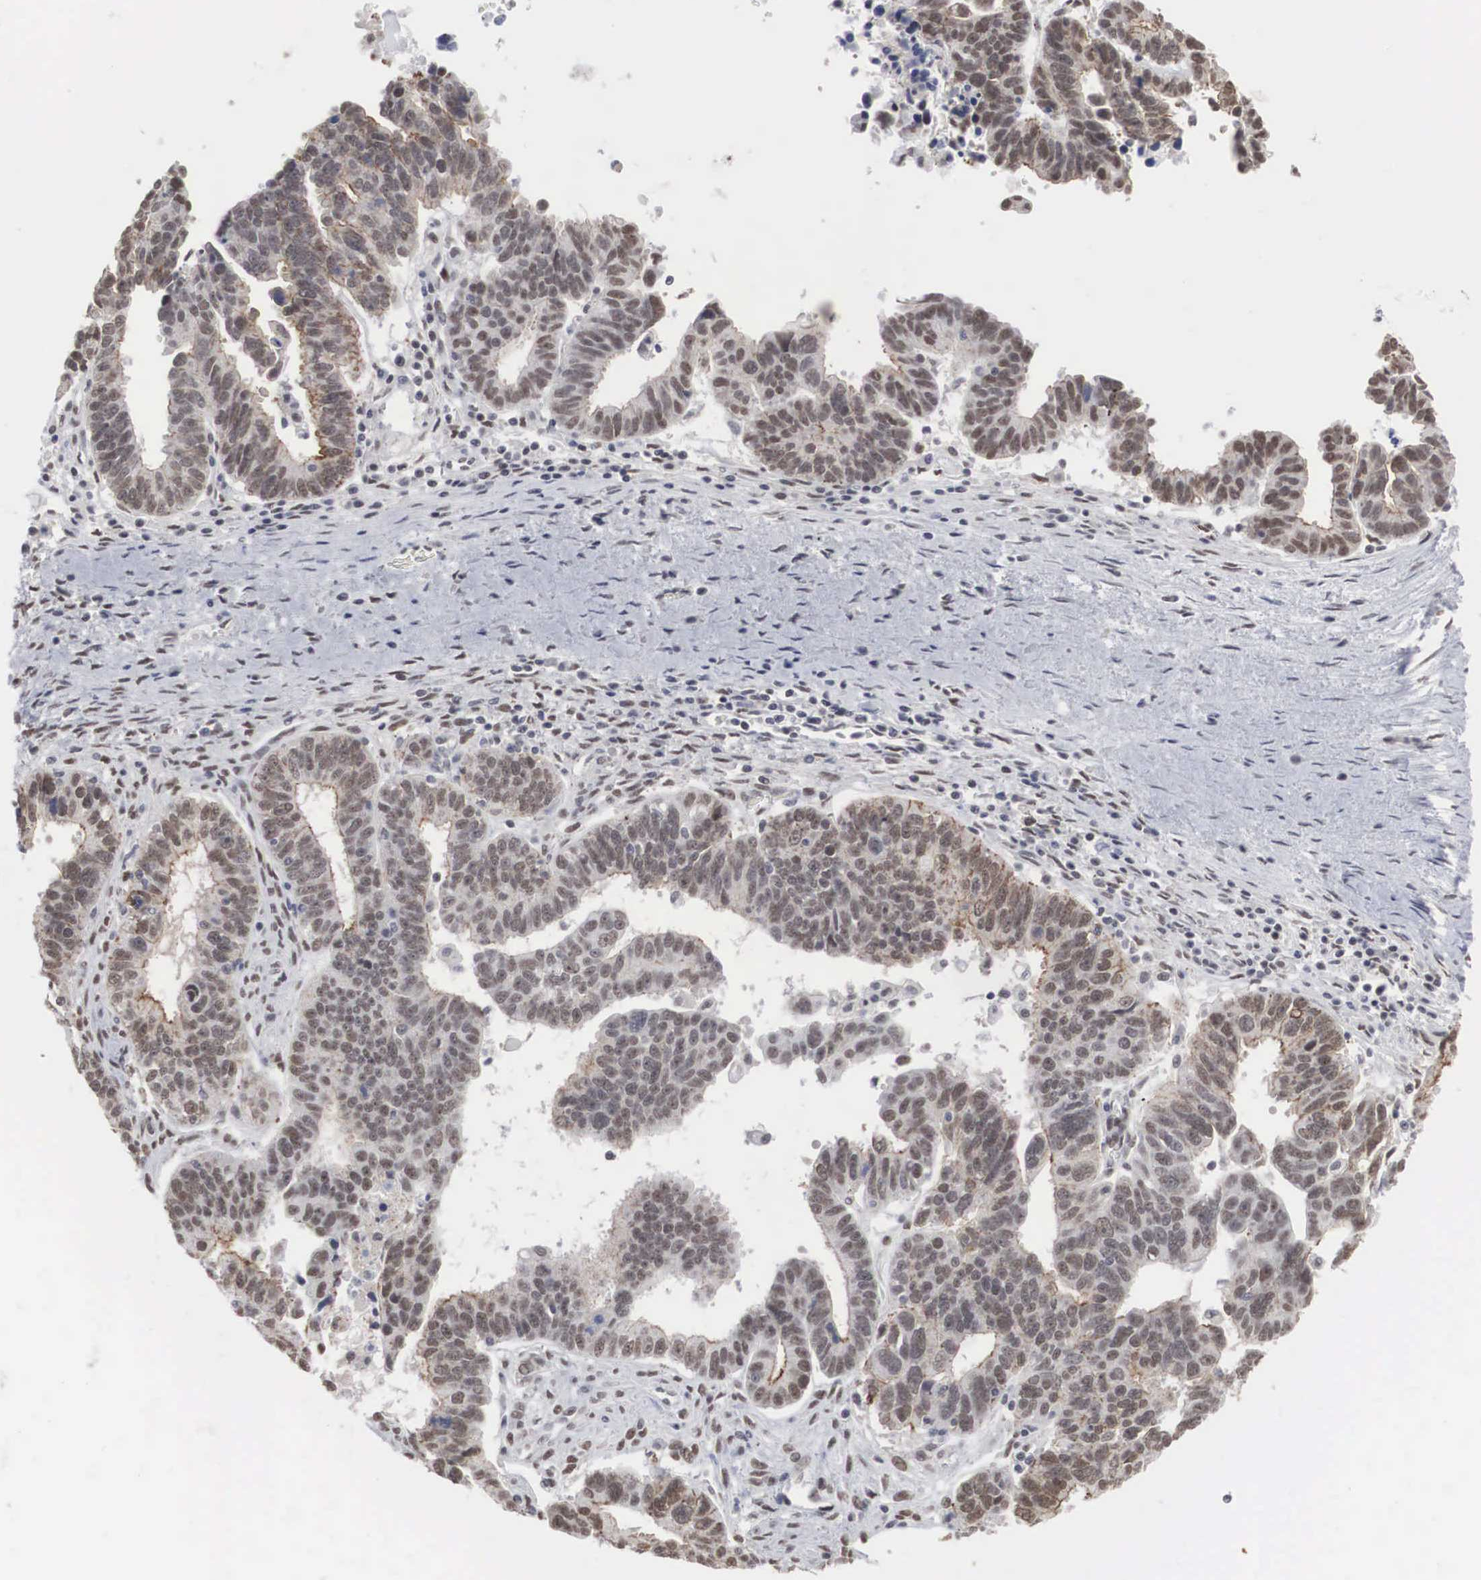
{"staining": {"intensity": "moderate", "quantity": "25%-75%", "location": "nuclear"}, "tissue": "ovarian cancer", "cell_type": "Tumor cells", "image_type": "cancer", "snomed": [{"axis": "morphology", "description": "Carcinoma, endometroid"}, {"axis": "morphology", "description": "Cystadenocarcinoma, serous, NOS"}, {"axis": "topography", "description": "Ovary"}], "caption": "Moderate nuclear staining for a protein is appreciated in about 25%-75% of tumor cells of endometroid carcinoma (ovarian) using immunohistochemistry (IHC).", "gene": "AUTS2", "patient": {"sex": "female", "age": 45}}